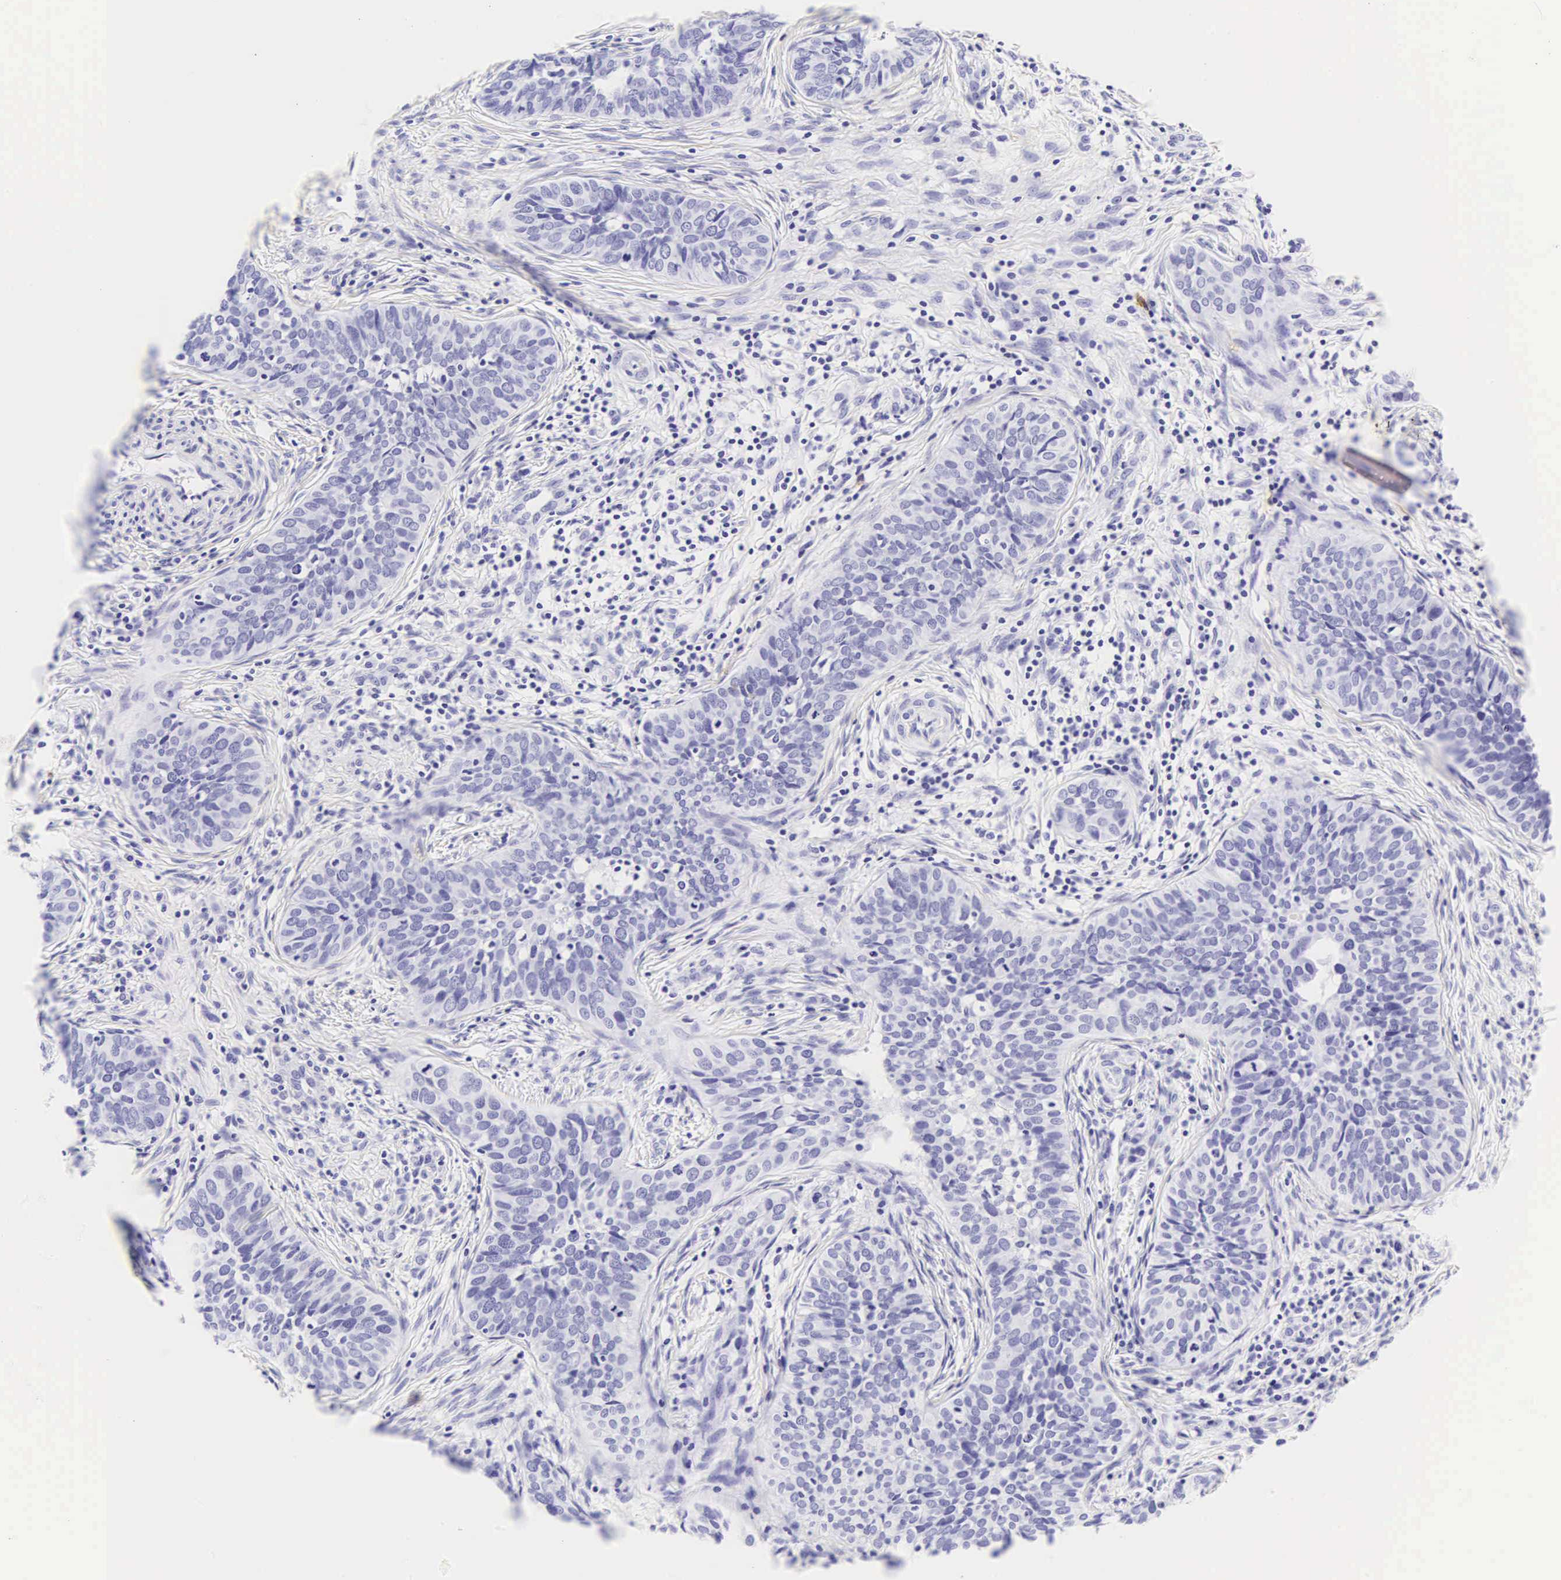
{"staining": {"intensity": "negative", "quantity": "none", "location": "none"}, "tissue": "cervical cancer", "cell_type": "Tumor cells", "image_type": "cancer", "snomed": [{"axis": "morphology", "description": "Squamous cell carcinoma, NOS"}, {"axis": "topography", "description": "Cervix"}], "caption": "The histopathology image reveals no staining of tumor cells in squamous cell carcinoma (cervical).", "gene": "CD1A", "patient": {"sex": "female", "age": 31}}